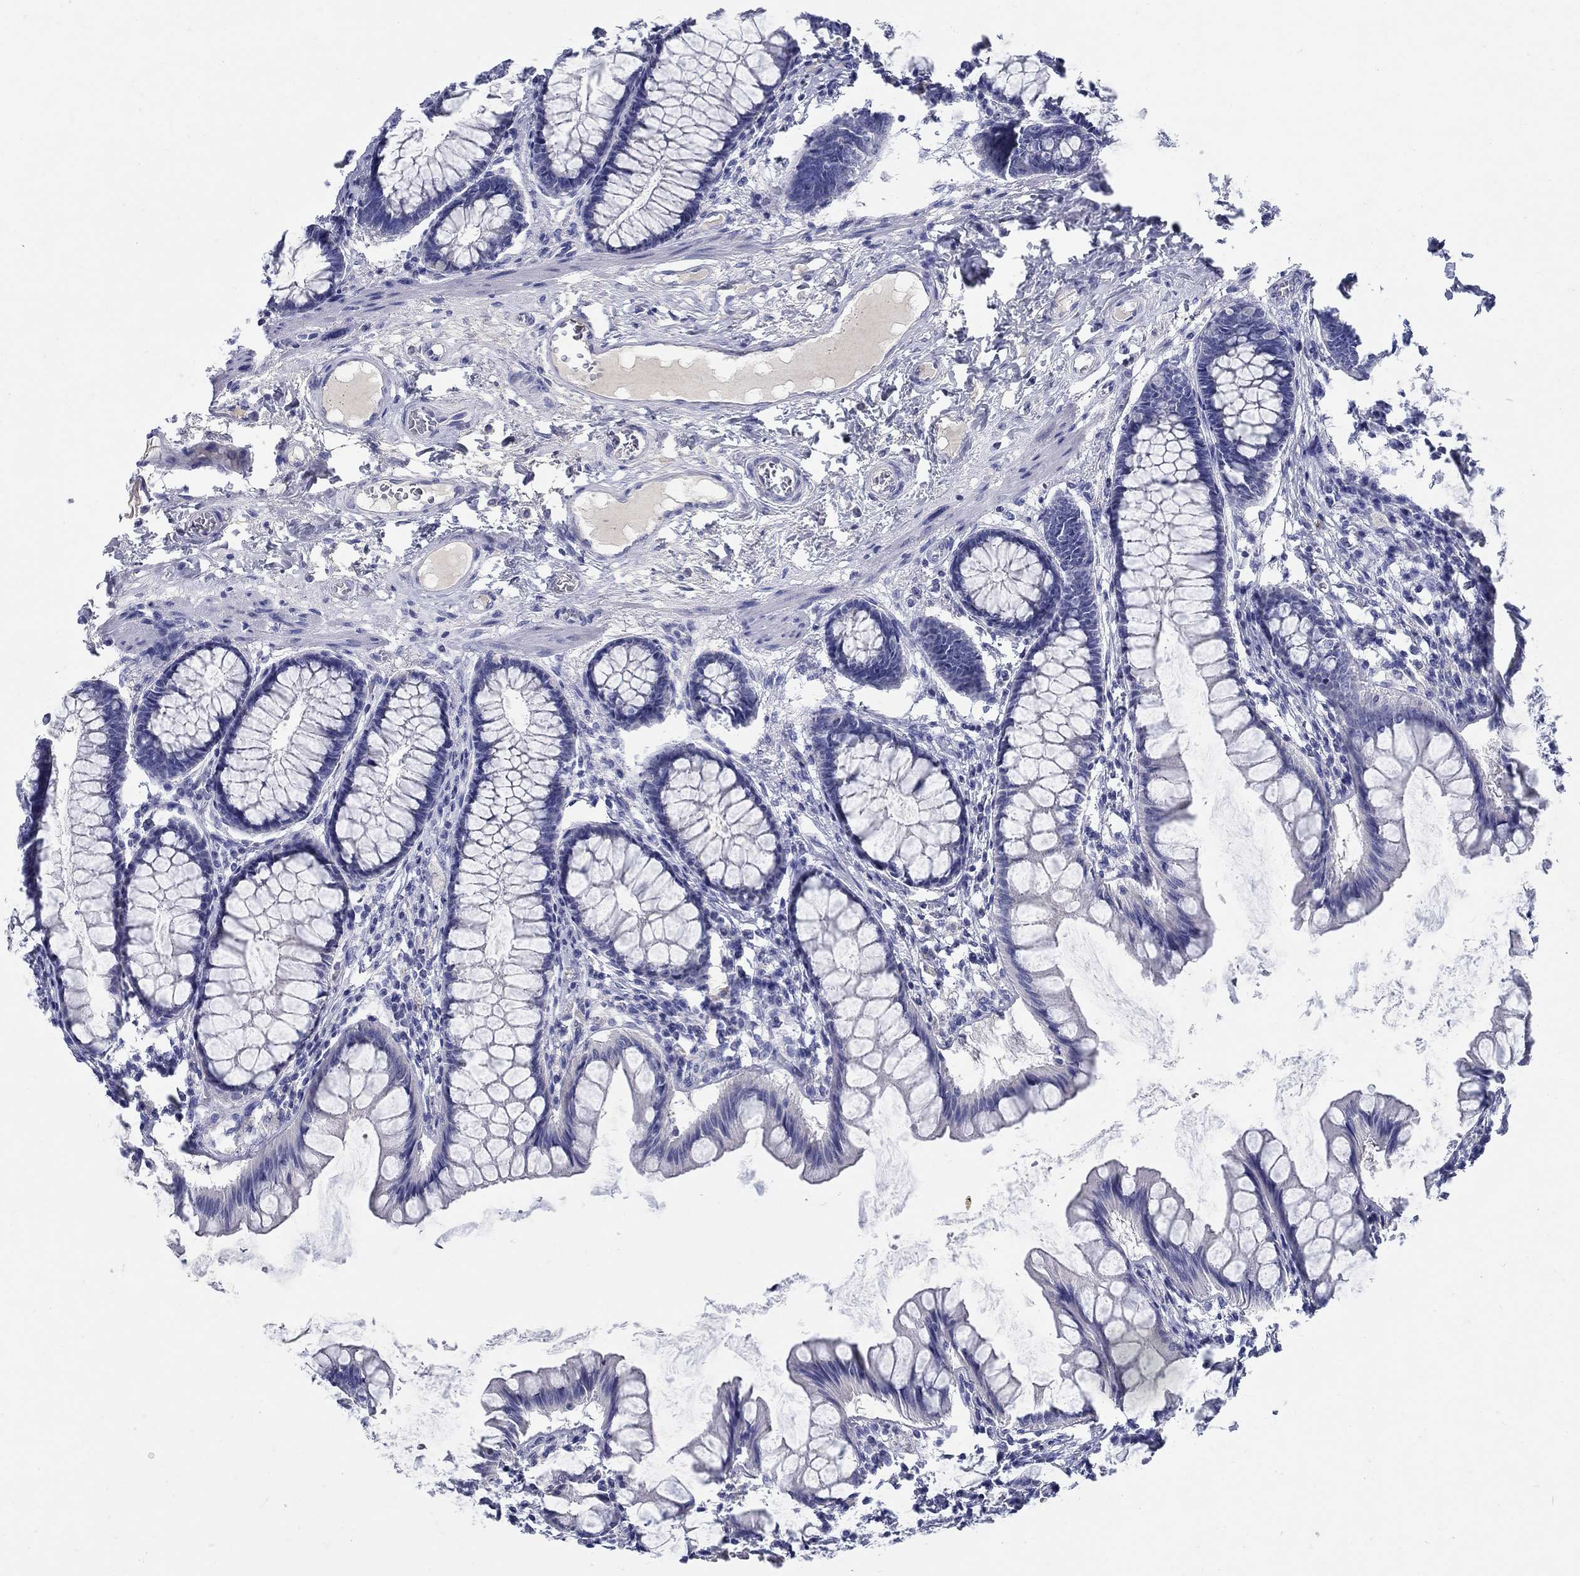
{"staining": {"intensity": "negative", "quantity": "none", "location": "none"}, "tissue": "colon", "cell_type": "Endothelial cells", "image_type": "normal", "snomed": [{"axis": "morphology", "description": "Normal tissue, NOS"}, {"axis": "topography", "description": "Colon"}], "caption": "The IHC photomicrograph has no significant positivity in endothelial cells of colon.", "gene": "CRYGA", "patient": {"sex": "female", "age": 65}}